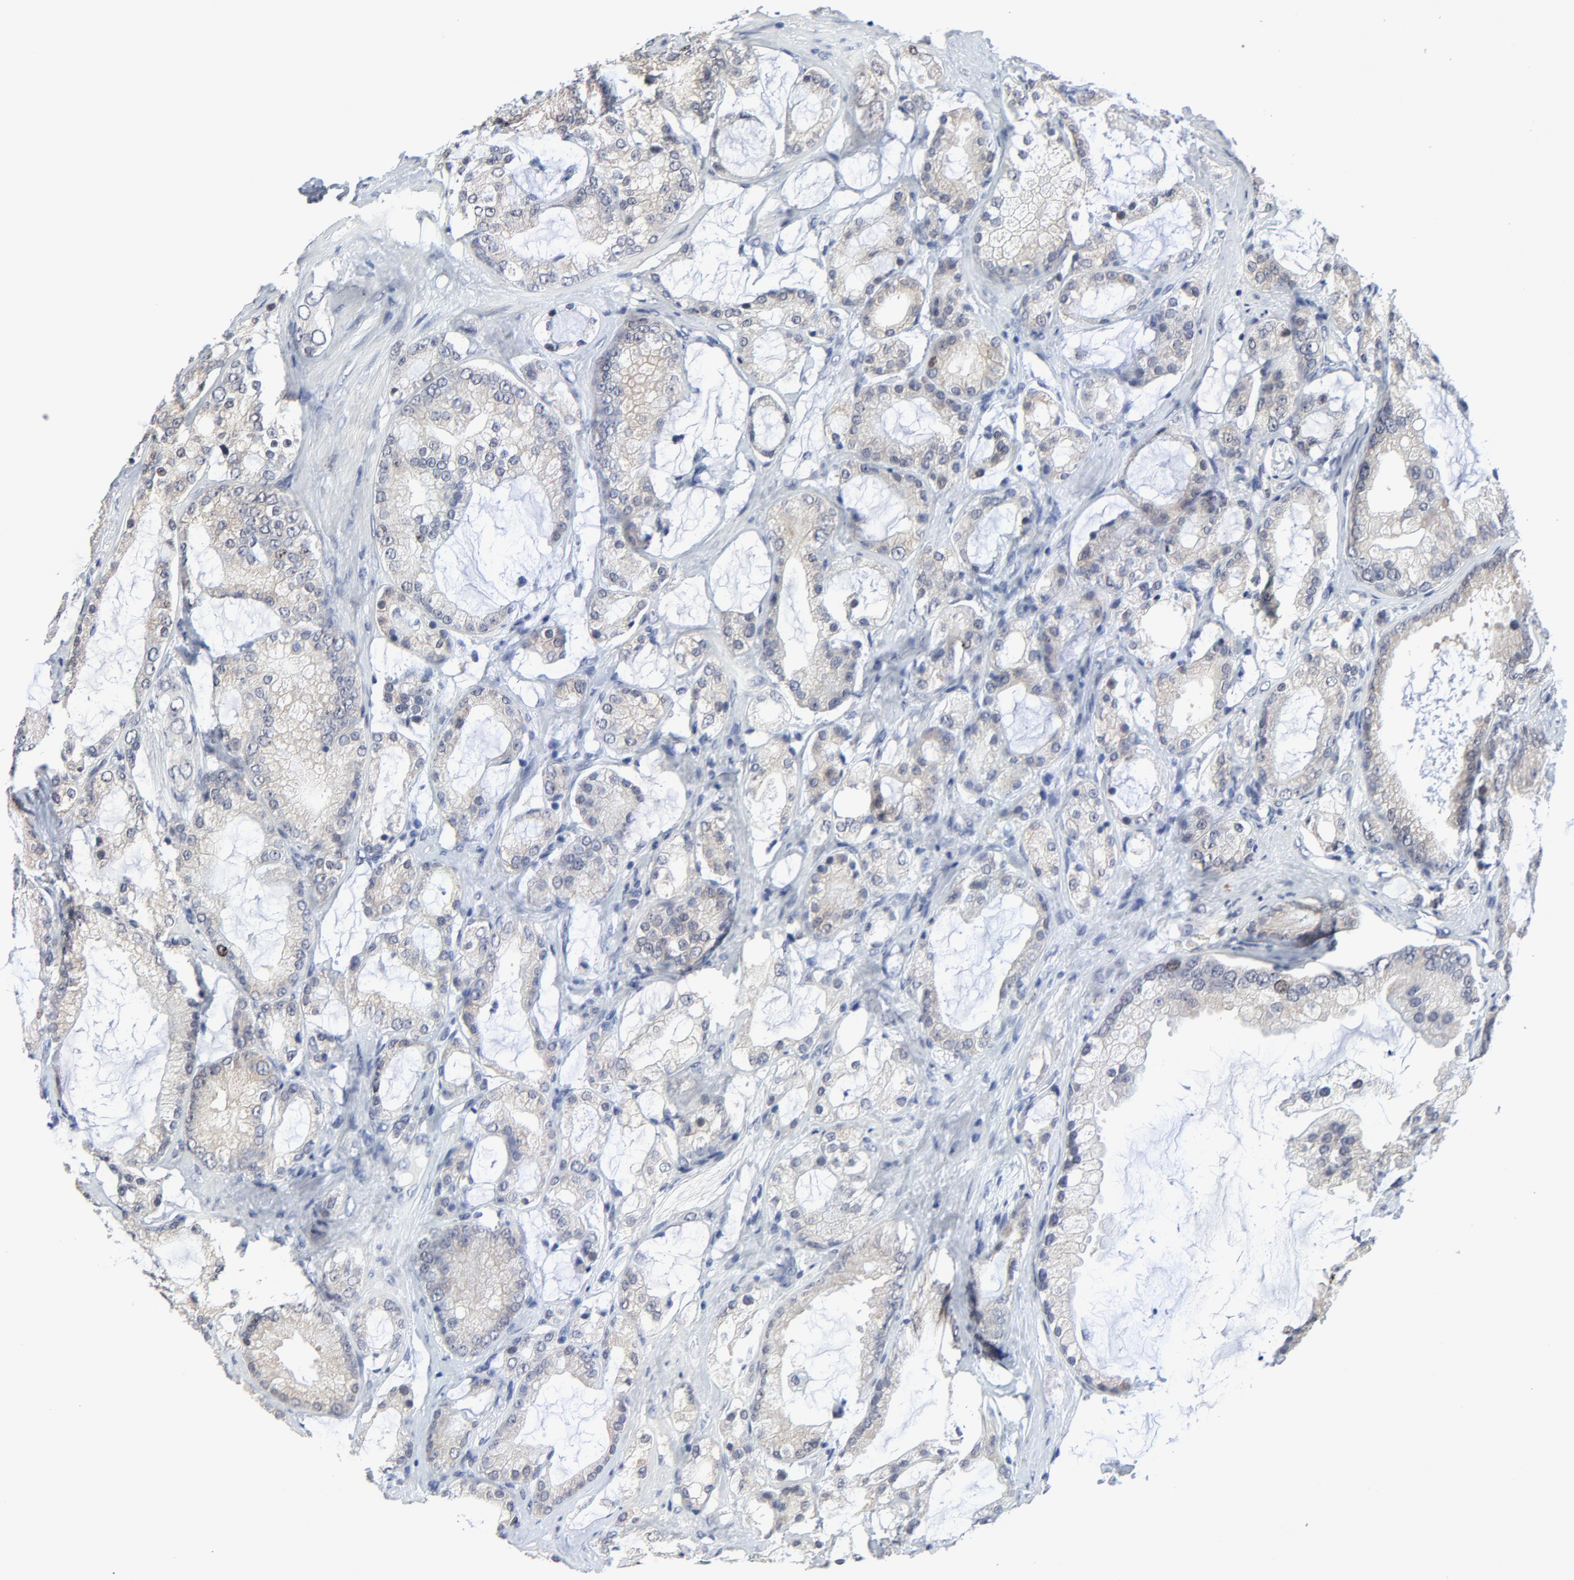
{"staining": {"intensity": "weak", "quantity": ">75%", "location": "cytoplasmic/membranous"}, "tissue": "prostate cancer", "cell_type": "Tumor cells", "image_type": "cancer", "snomed": [{"axis": "morphology", "description": "Adenocarcinoma, Medium grade"}, {"axis": "topography", "description": "Prostate"}], "caption": "Brown immunohistochemical staining in human prostate cancer exhibits weak cytoplasmic/membranous staining in approximately >75% of tumor cells. (DAB (3,3'-diaminobenzidine) = brown stain, brightfield microscopy at high magnification).", "gene": "ZNF589", "patient": {"sex": "male", "age": 70}}